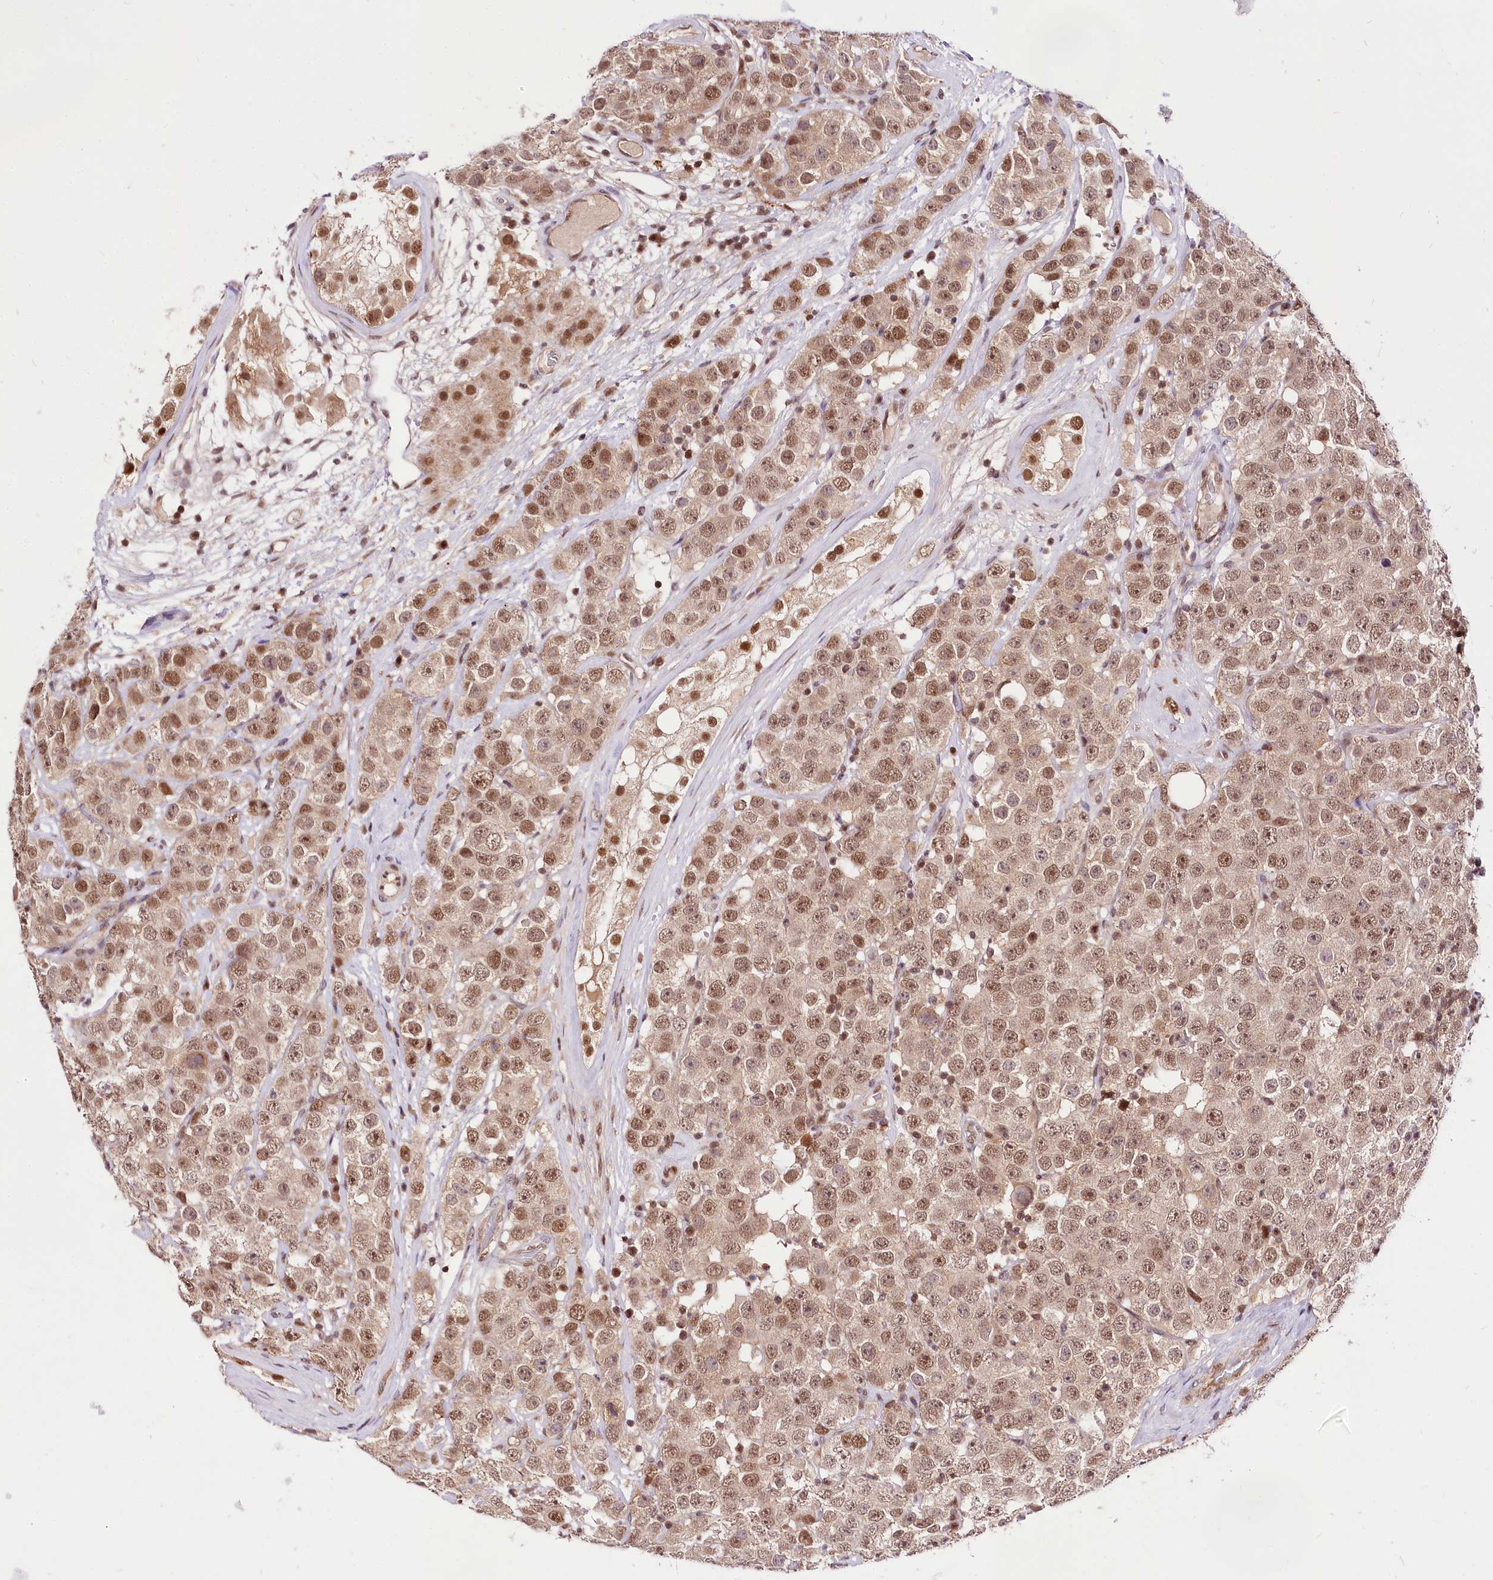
{"staining": {"intensity": "moderate", "quantity": ">75%", "location": "nuclear"}, "tissue": "testis cancer", "cell_type": "Tumor cells", "image_type": "cancer", "snomed": [{"axis": "morphology", "description": "Seminoma, NOS"}, {"axis": "topography", "description": "Testis"}], "caption": "Immunohistochemistry image of human testis seminoma stained for a protein (brown), which exhibits medium levels of moderate nuclear expression in approximately >75% of tumor cells.", "gene": "POLA2", "patient": {"sex": "male", "age": 28}}